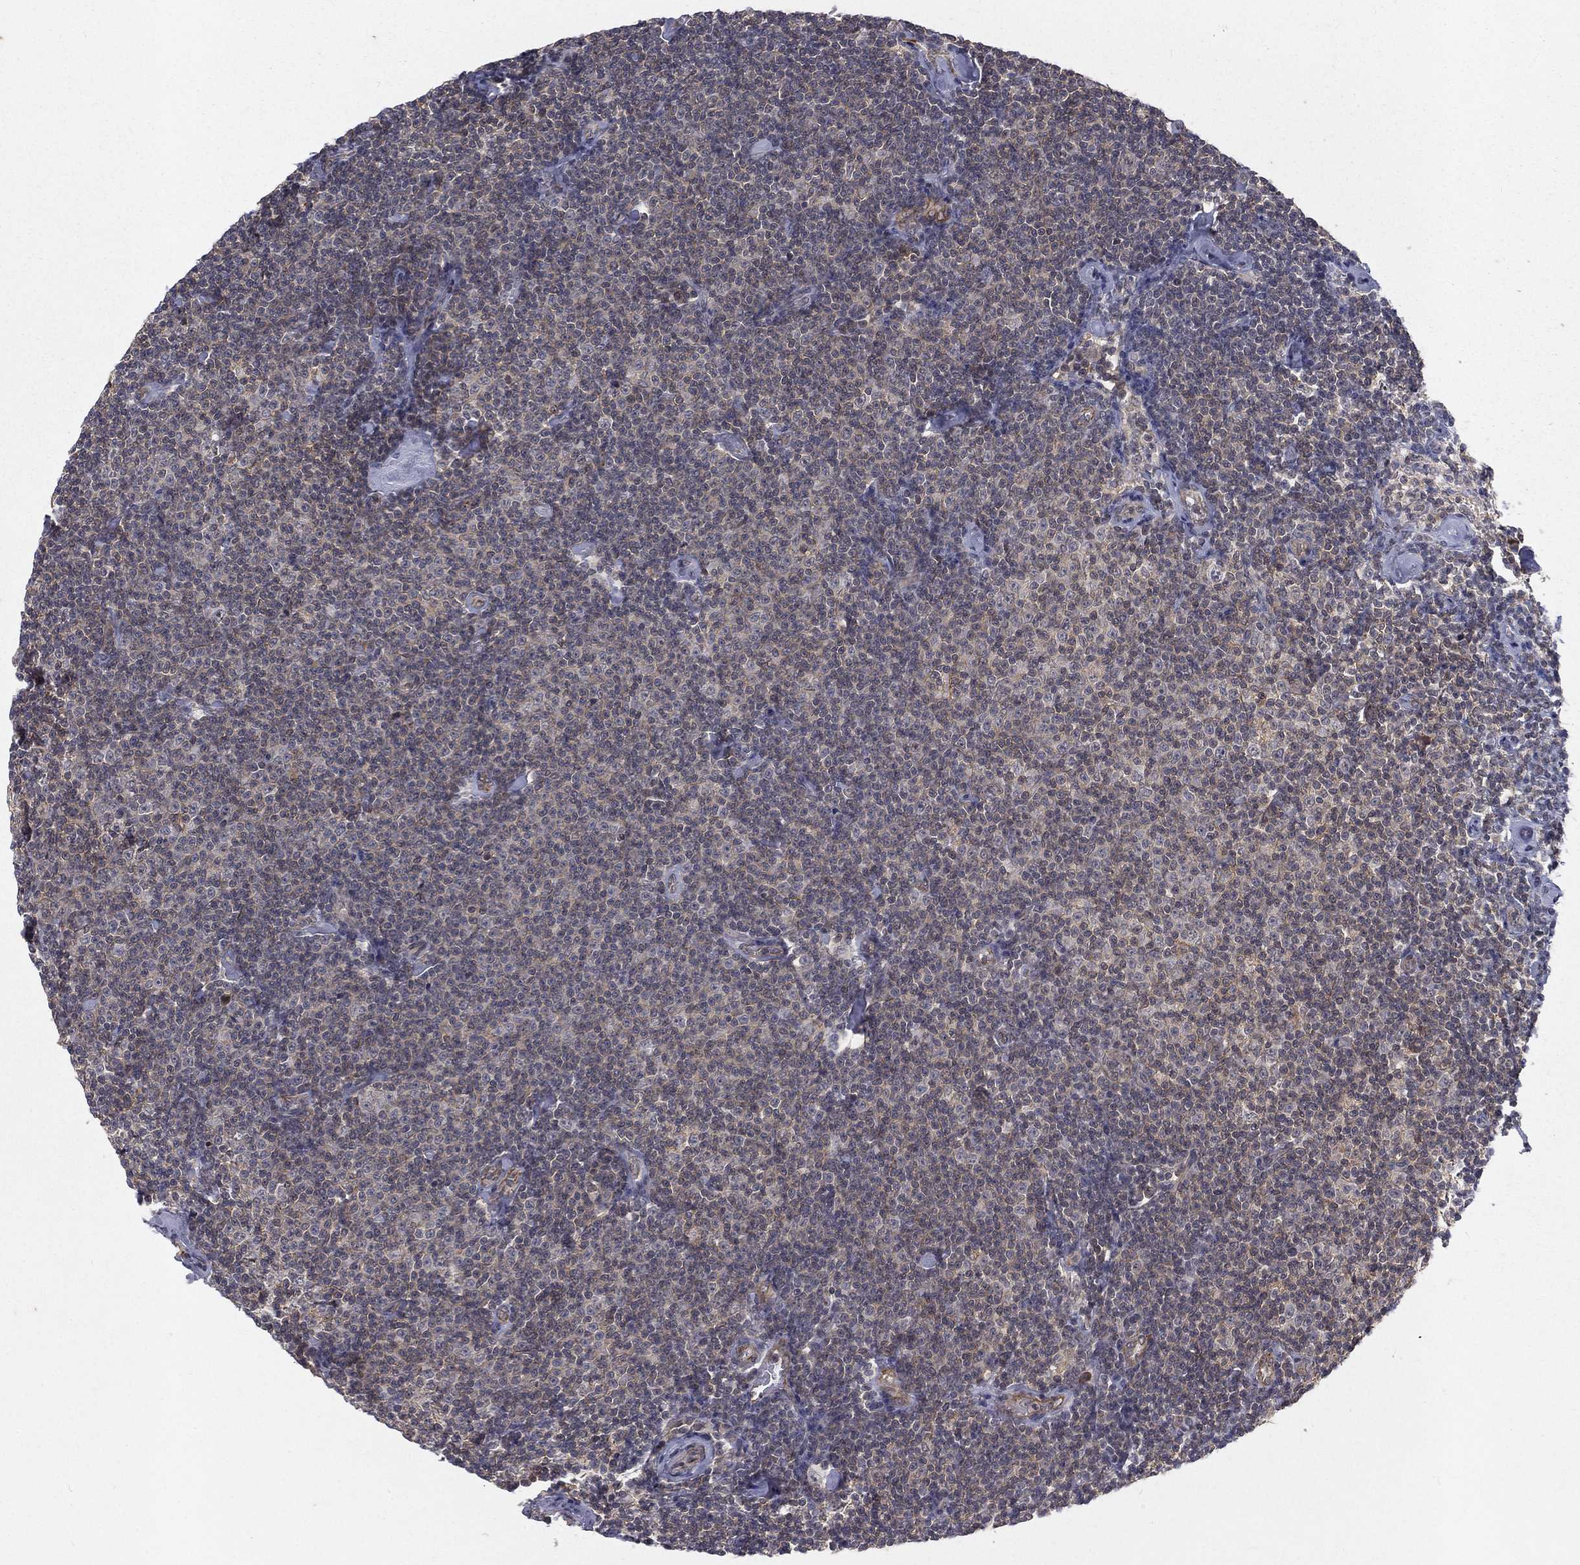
{"staining": {"intensity": "negative", "quantity": "none", "location": "none"}, "tissue": "lymphoma", "cell_type": "Tumor cells", "image_type": "cancer", "snomed": [{"axis": "morphology", "description": "Malignant lymphoma, non-Hodgkin's type, Low grade"}, {"axis": "topography", "description": "Lymph node"}], "caption": "A photomicrograph of human low-grade malignant lymphoma, non-Hodgkin's type is negative for staining in tumor cells.", "gene": "MORC2", "patient": {"sex": "male", "age": 81}}